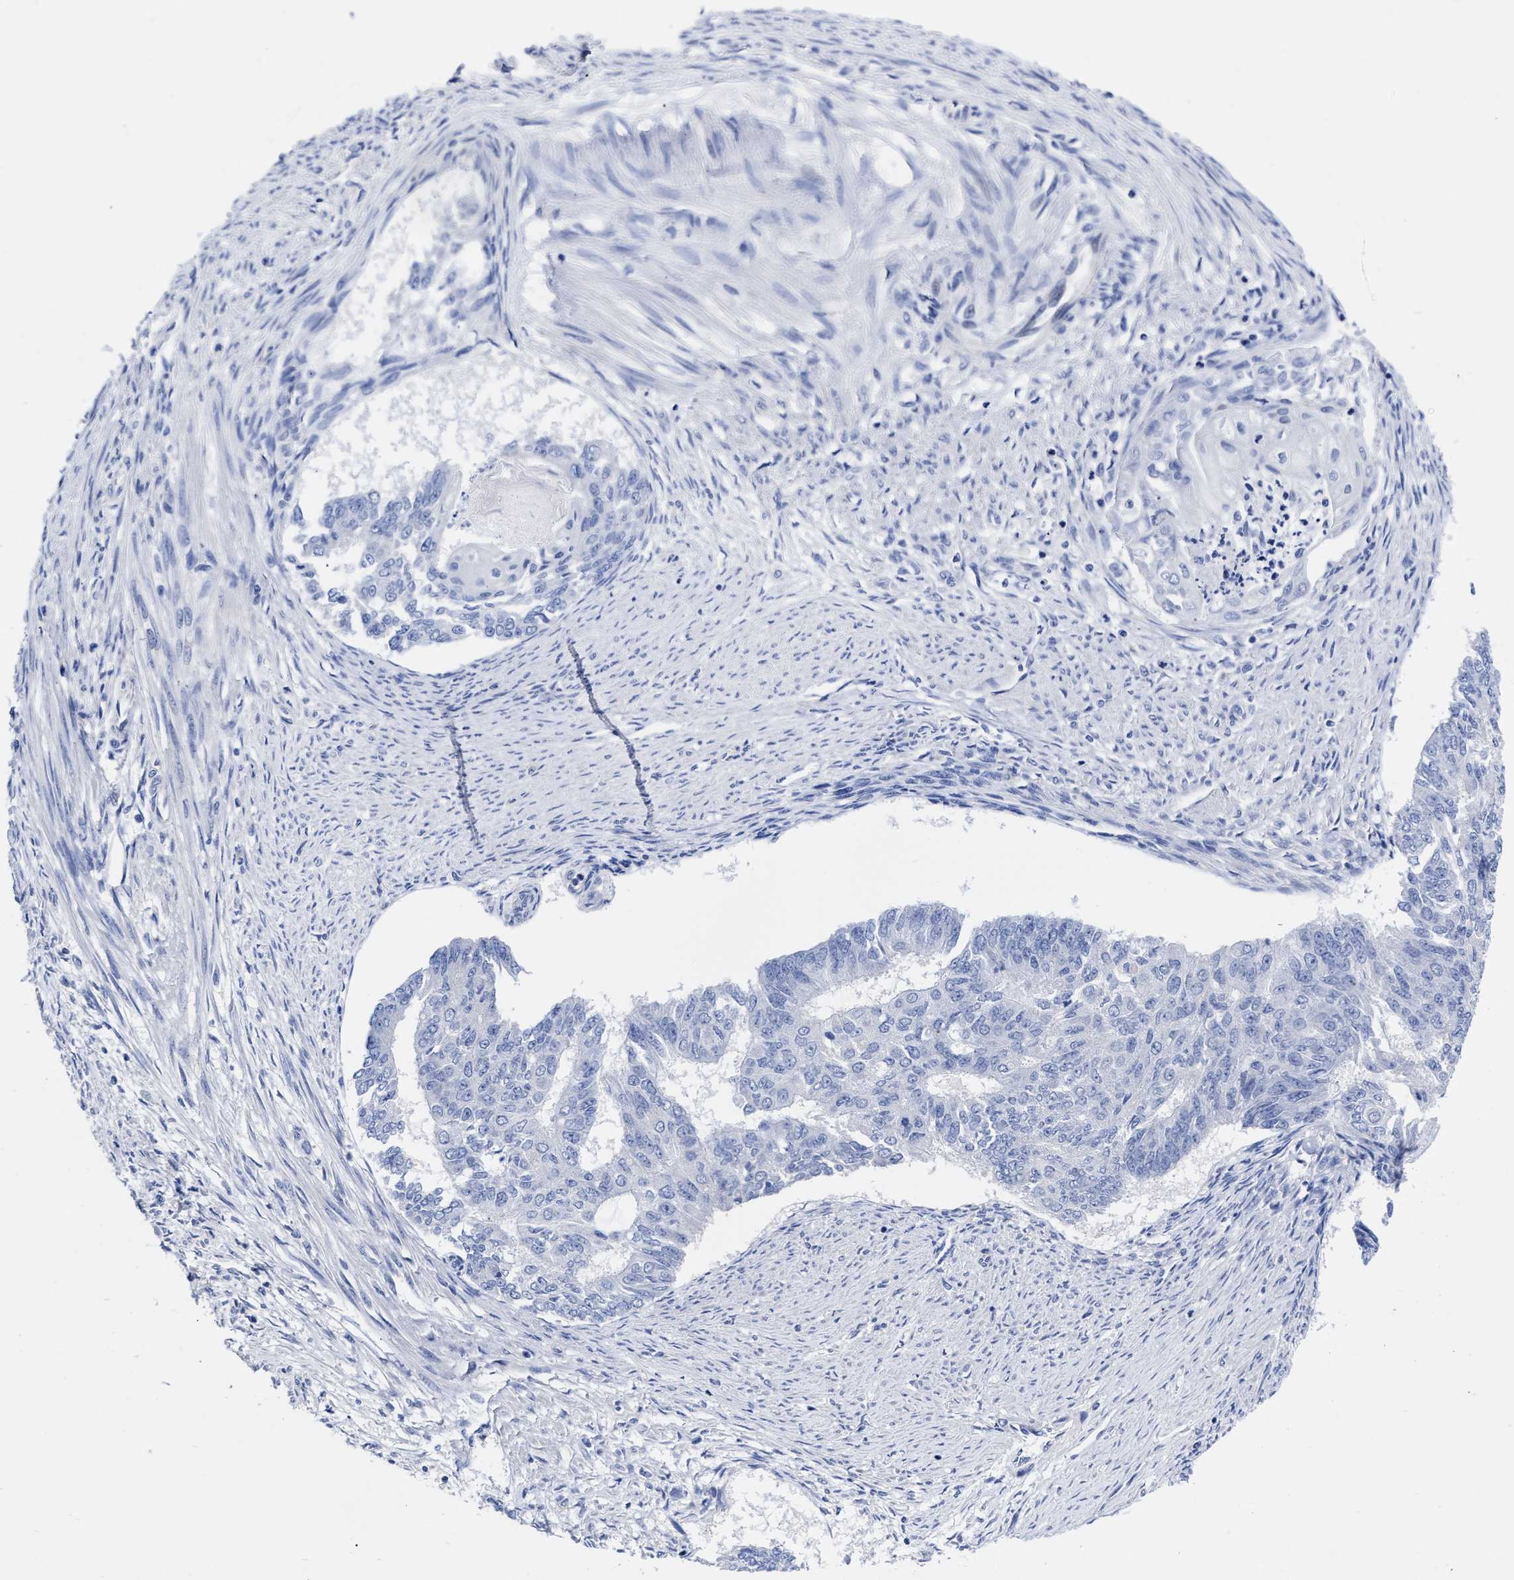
{"staining": {"intensity": "negative", "quantity": "none", "location": "none"}, "tissue": "endometrial cancer", "cell_type": "Tumor cells", "image_type": "cancer", "snomed": [{"axis": "morphology", "description": "Adenocarcinoma, NOS"}, {"axis": "topography", "description": "Endometrium"}], "caption": "Tumor cells are negative for brown protein staining in endometrial cancer. Brightfield microscopy of IHC stained with DAB (brown) and hematoxylin (blue), captured at high magnification.", "gene": "IRAG2", "patient": {"sex": "female", "age": 32}}